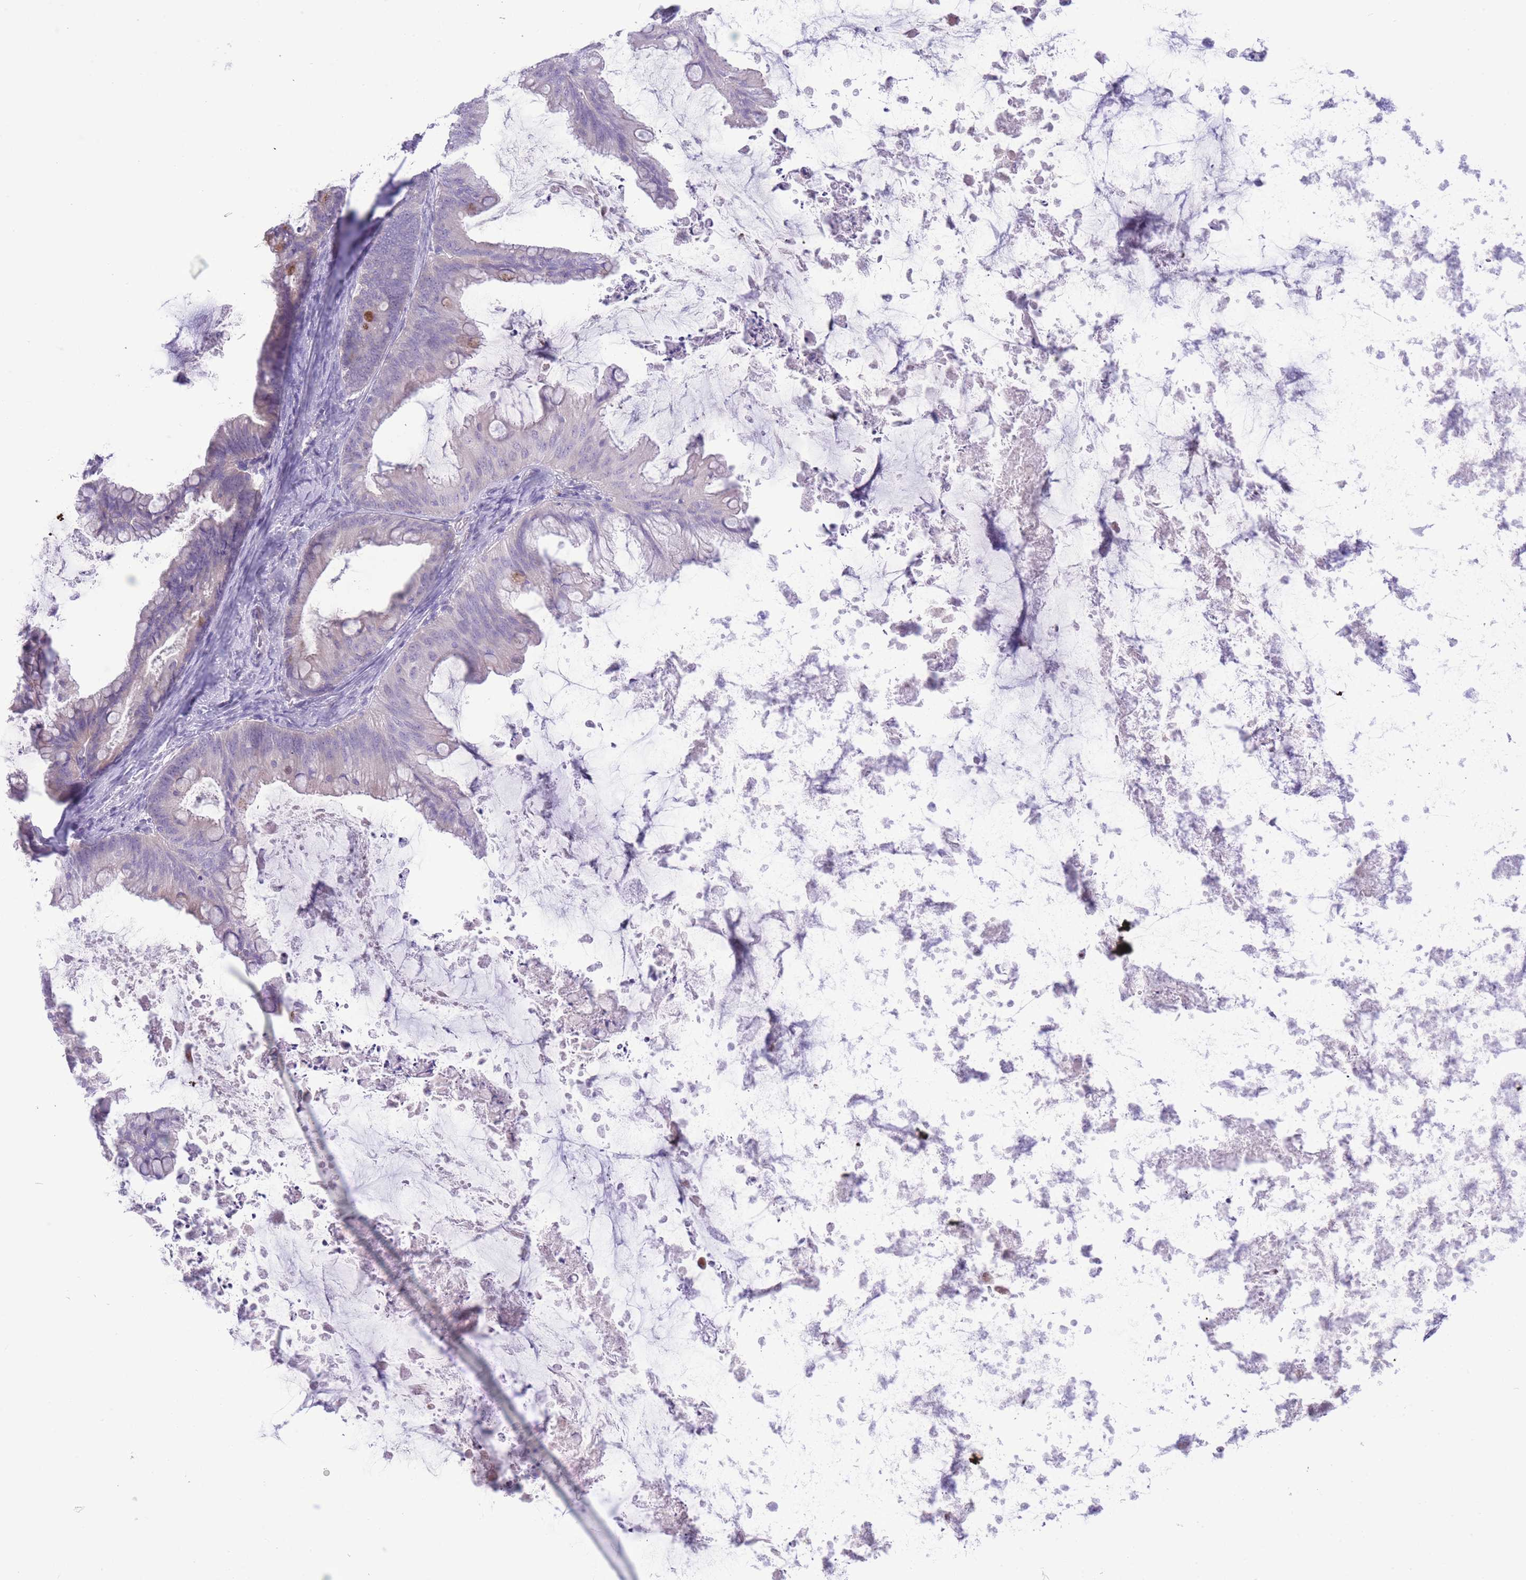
{"staining": {"intensity": "negative", "quantity": "none", "location": "none"}, "tissue": "ovarian cancer", "cell_type": "Tumor cells", "image_type": "cancer", "snomed": [{"axis": "morphology", "description": "Cystadenocarcinoma, mucinous, NOS"}, {"axis": "topography", "description": "Ovary"}], "caption": "Human ovarian cancer stained for a protein using IHC demonstrates no expression in tumor cells.", "gene": "FBXO46", "patient": {"sex": "female", "age": 35}}